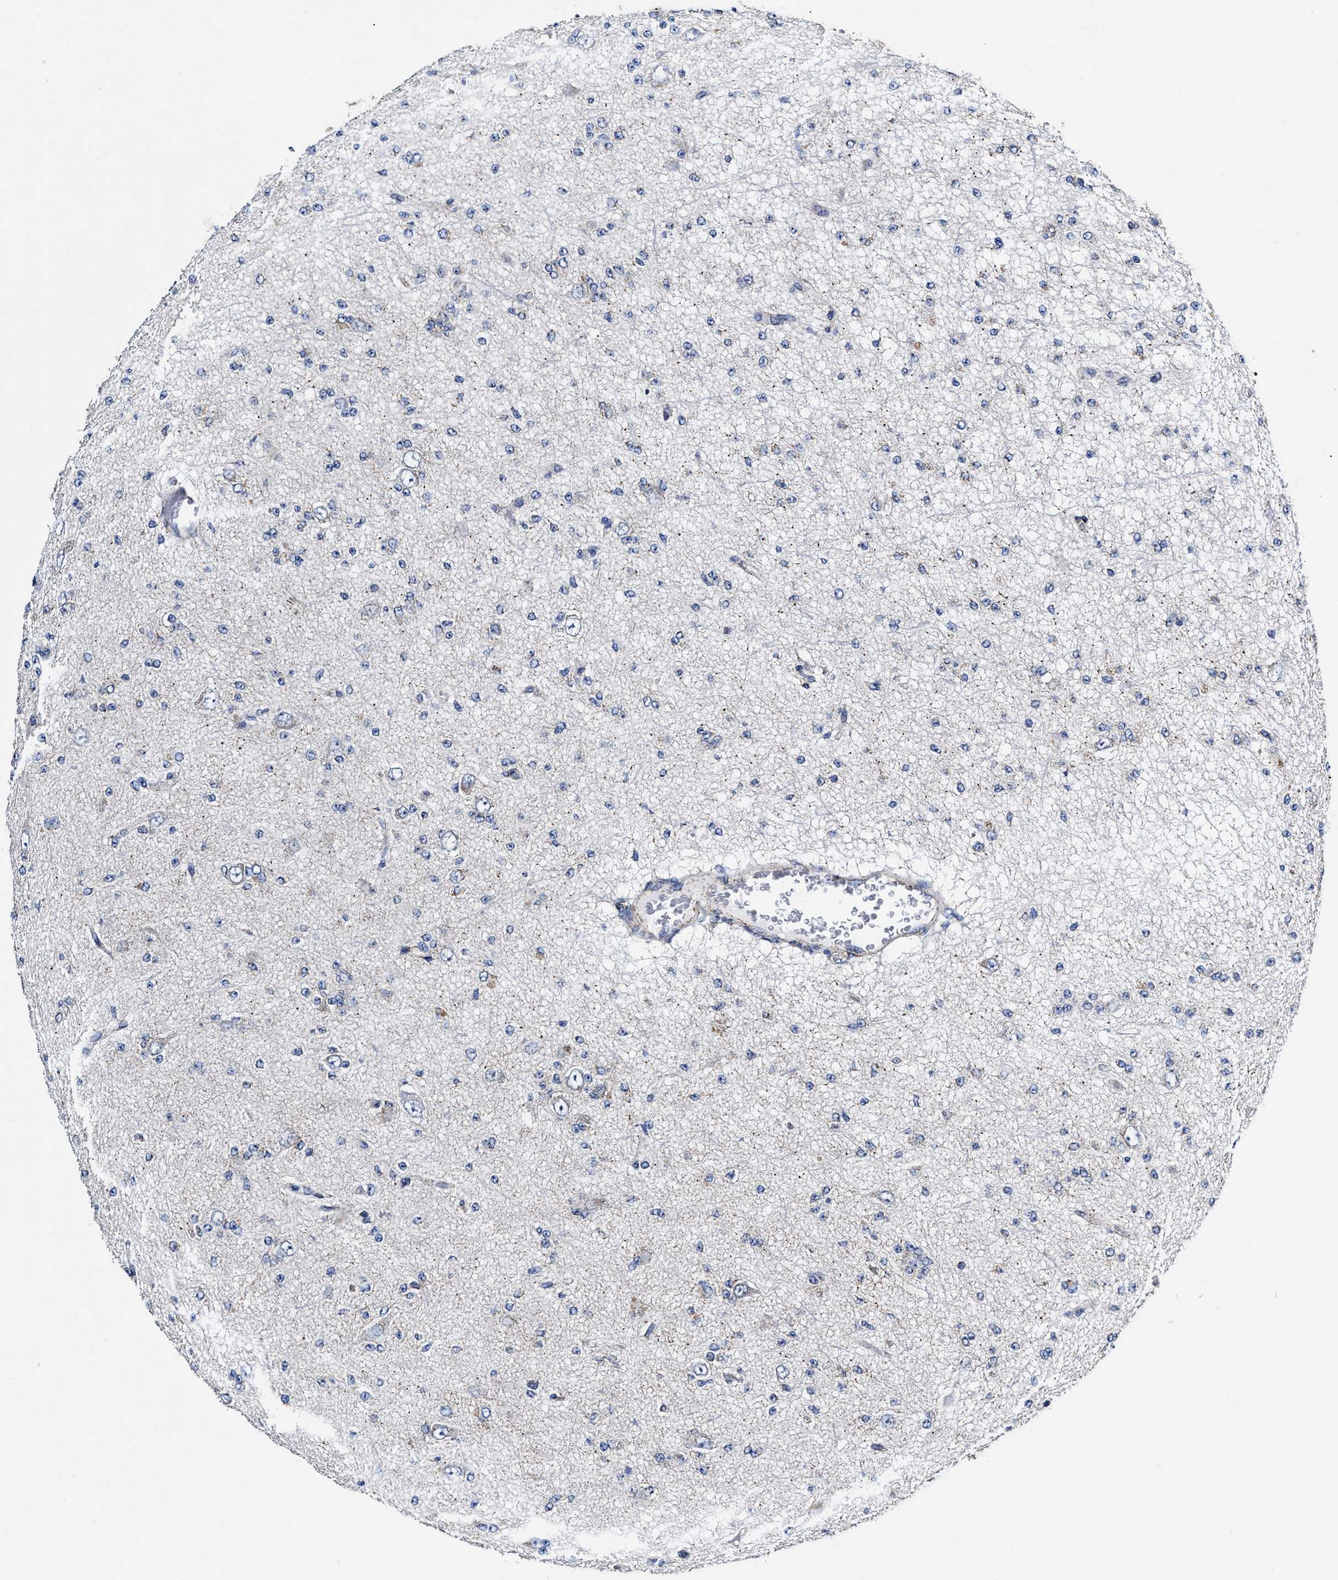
{"staining": {"intensity": "negative", "quantity": "none", "location": "none"}, "tissue": "glioma", "cell_type": "Tumor cells", "image_type": "cancer", "snomed": [{"axis": "morphology", "description": "Glioma, malignant, Low grade"}, {"axis": "topography", "description": "Brain"}], "caption": "Glioma stained for a protein using immunohistochemistry exhibits no staining tumor cells.", "gene": "HINT2", "patient": {"sex": "male", "age": 38}}